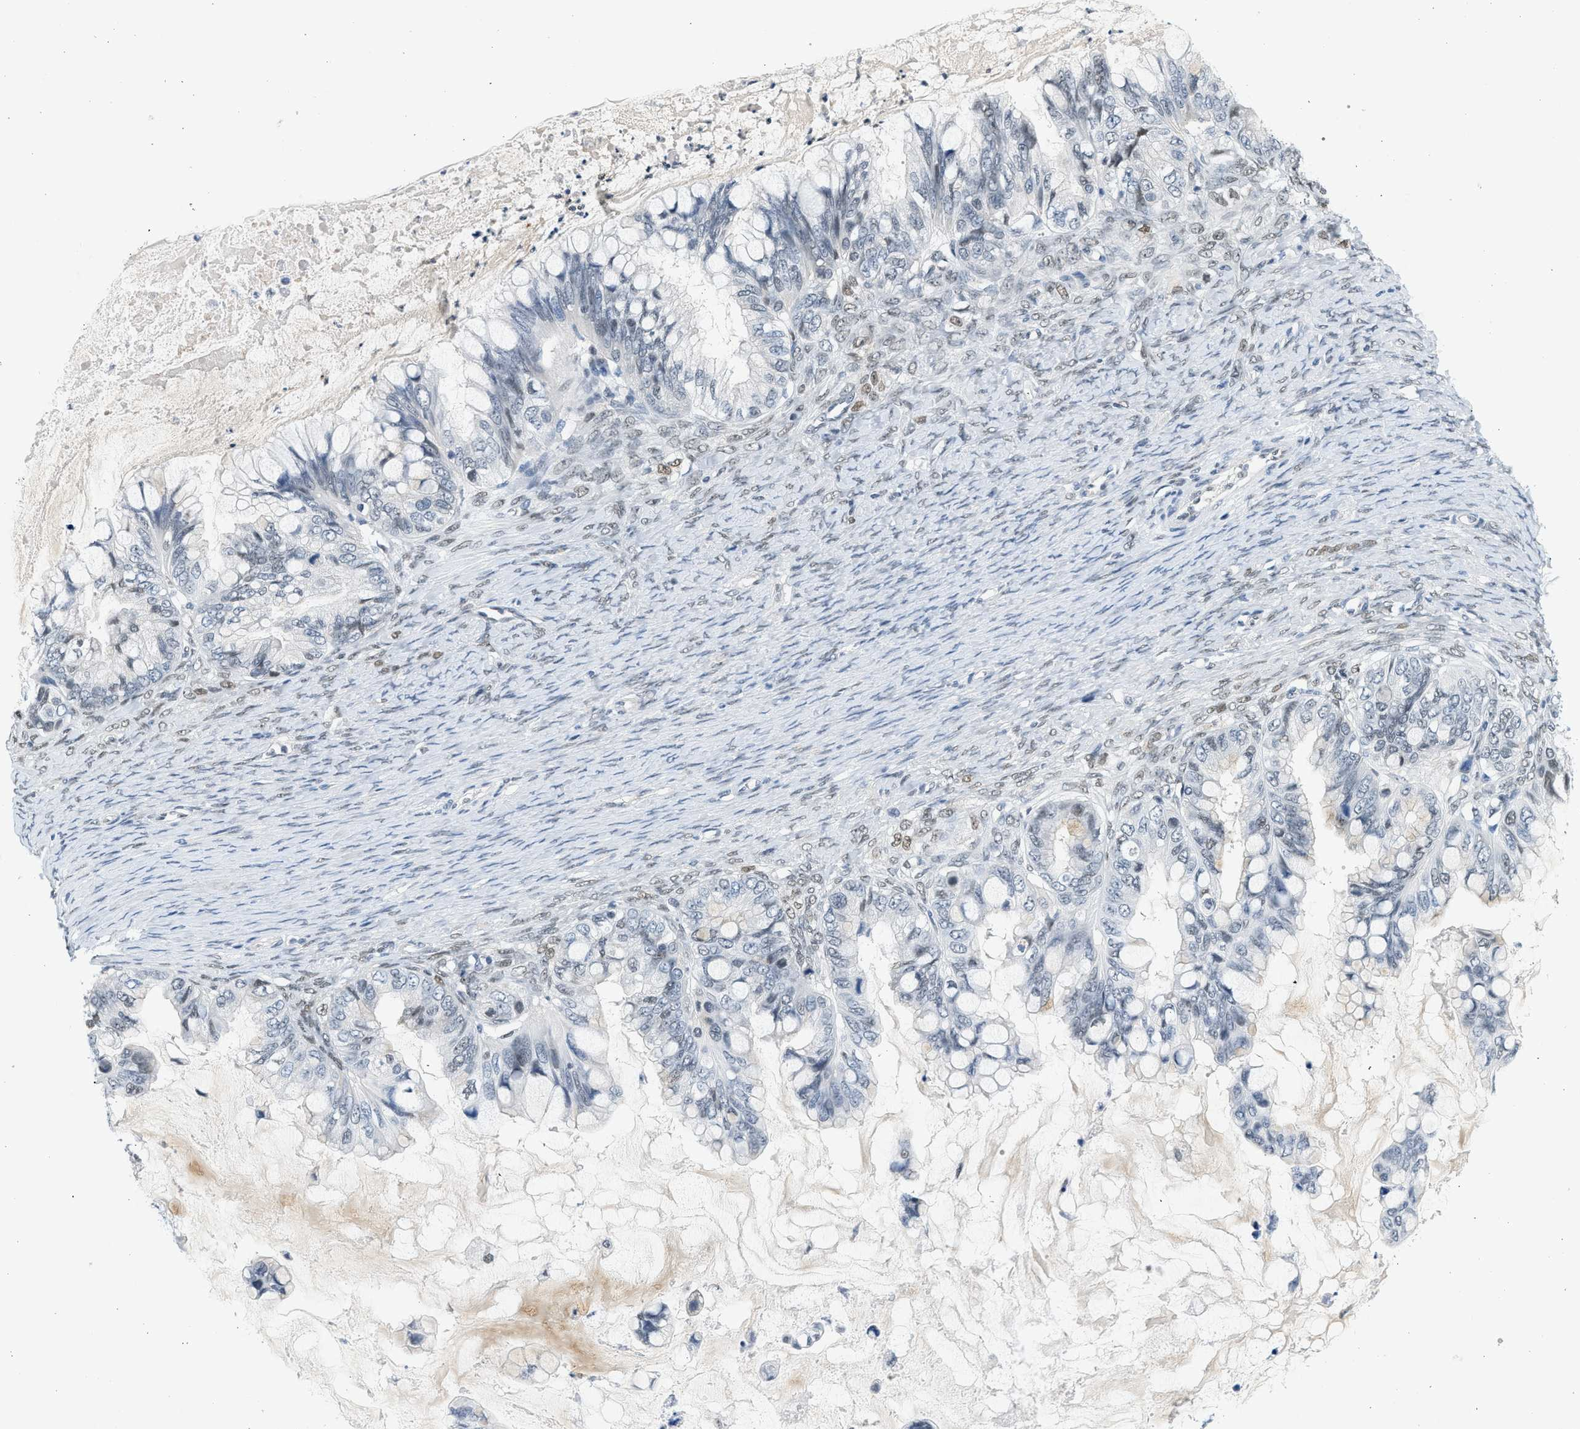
{"staining": {"intensity": "weak", "quantity": "25%-75%", "location": "nuclear"}, "tissue": "ovarian cancer", "cell_type": "Tumor cells", "image_type": "cancer", "snomed": [{"axis": "morphology", "description": "Cystadenocarcinoma, mucinous, NOS"}, {"axis": "topography", "description": "Ovary"}], "caption": "This histopathology image displays immunohistochemistry (IHC) staining of mucinous cystadenocarcinoma (ovarian), with low weak nuclear expression in about 25%-75% of tumor cells.", "gene": "HIPK1", "patient": {"sex": "female", "age": 80}}